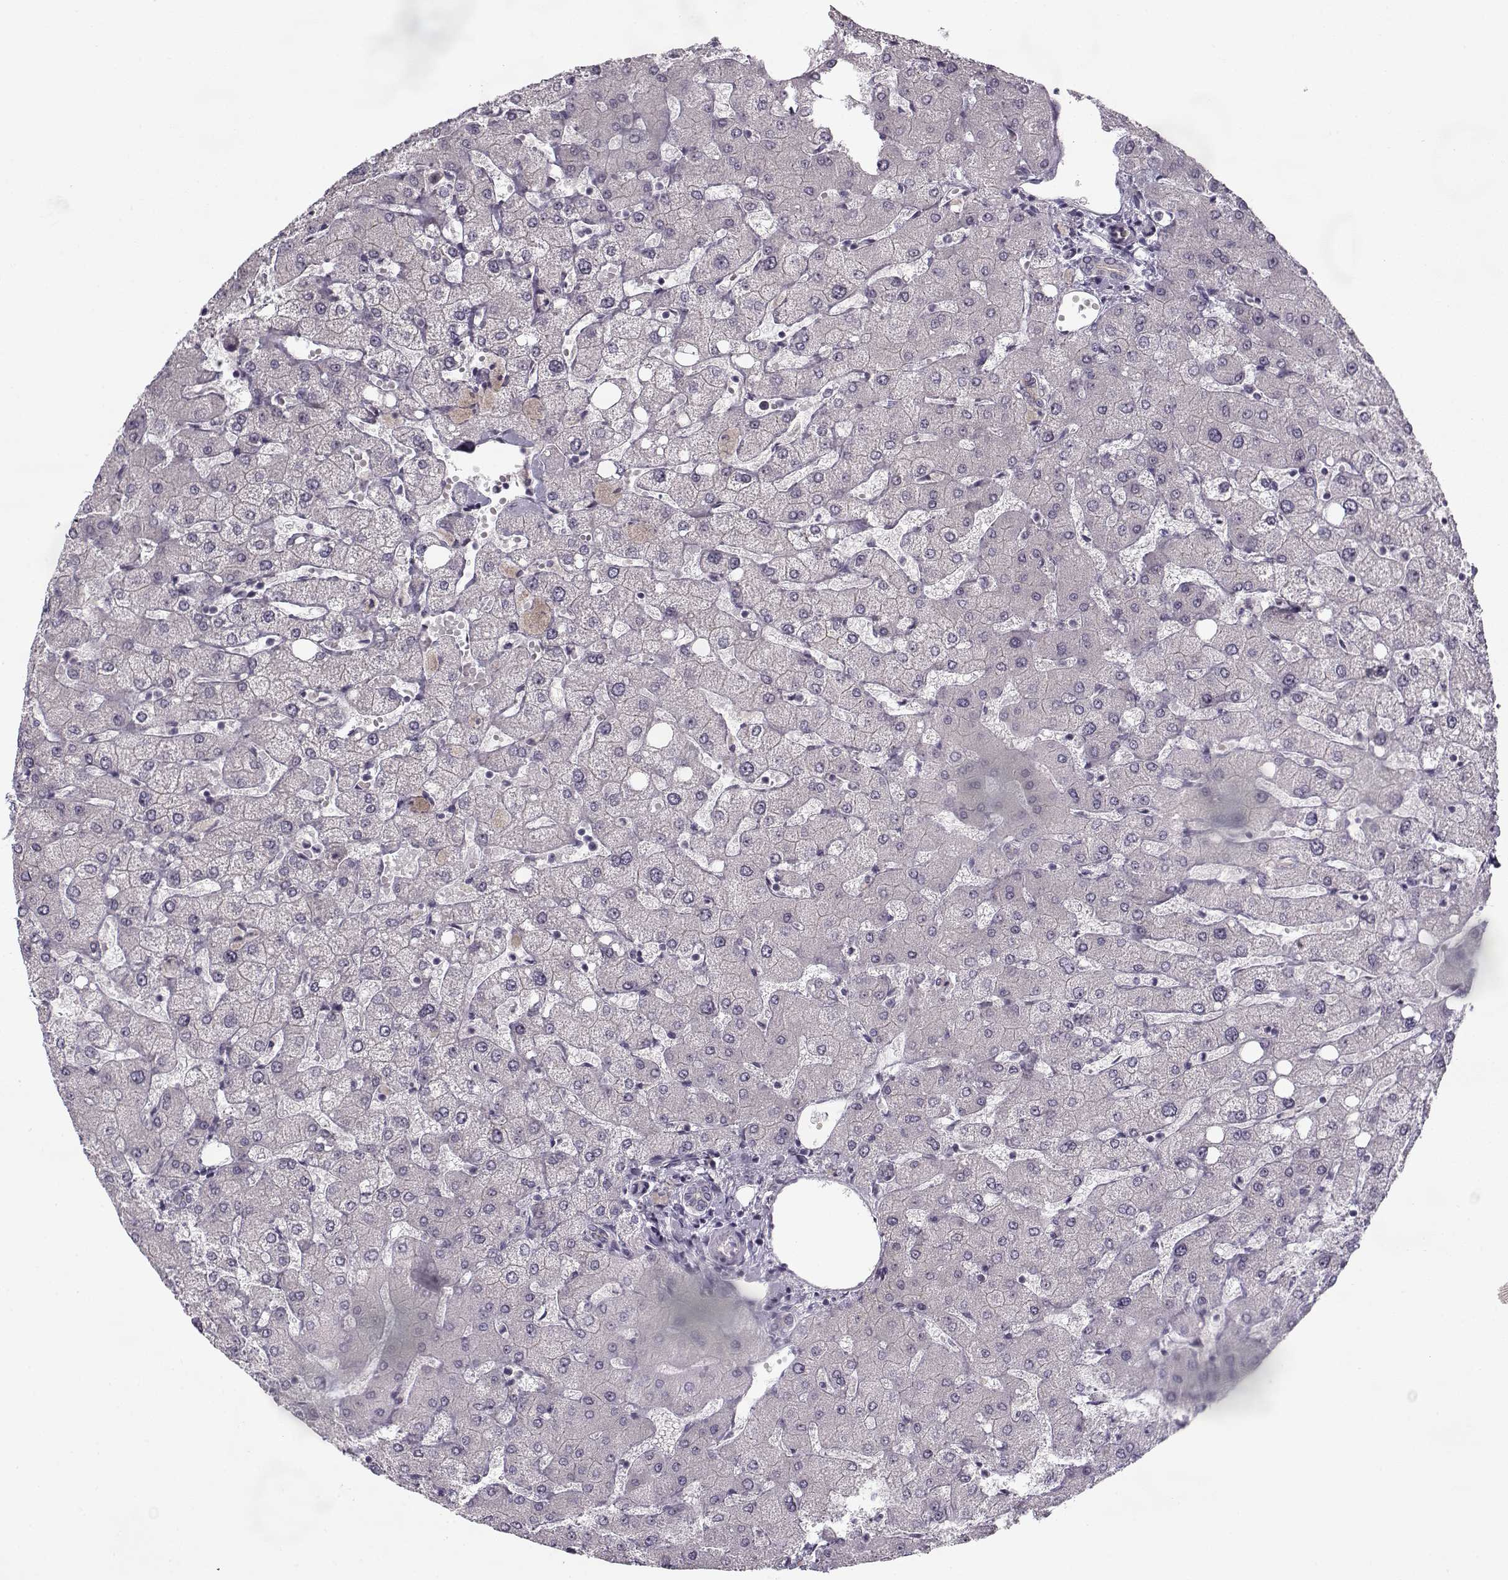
{"staining": {"intensity": "negative", "quantity": "none", "location": "none"}, "tissue": "liver", "cell_type": "Cholangiocytes", "image_type": "normal", "snomed": [{"axis": "morphology", "description": "Normal tissue, NOS"}, {"axis": "topography", "description": "Liver"}], "caption": "DAB (3,3'-diaminobenzidine) immunohistochemical staining of normal liver shows no significant expression in cholangiocytes.", "gene": "PNMT", "patient": {"sex": "female", "age": 54}}